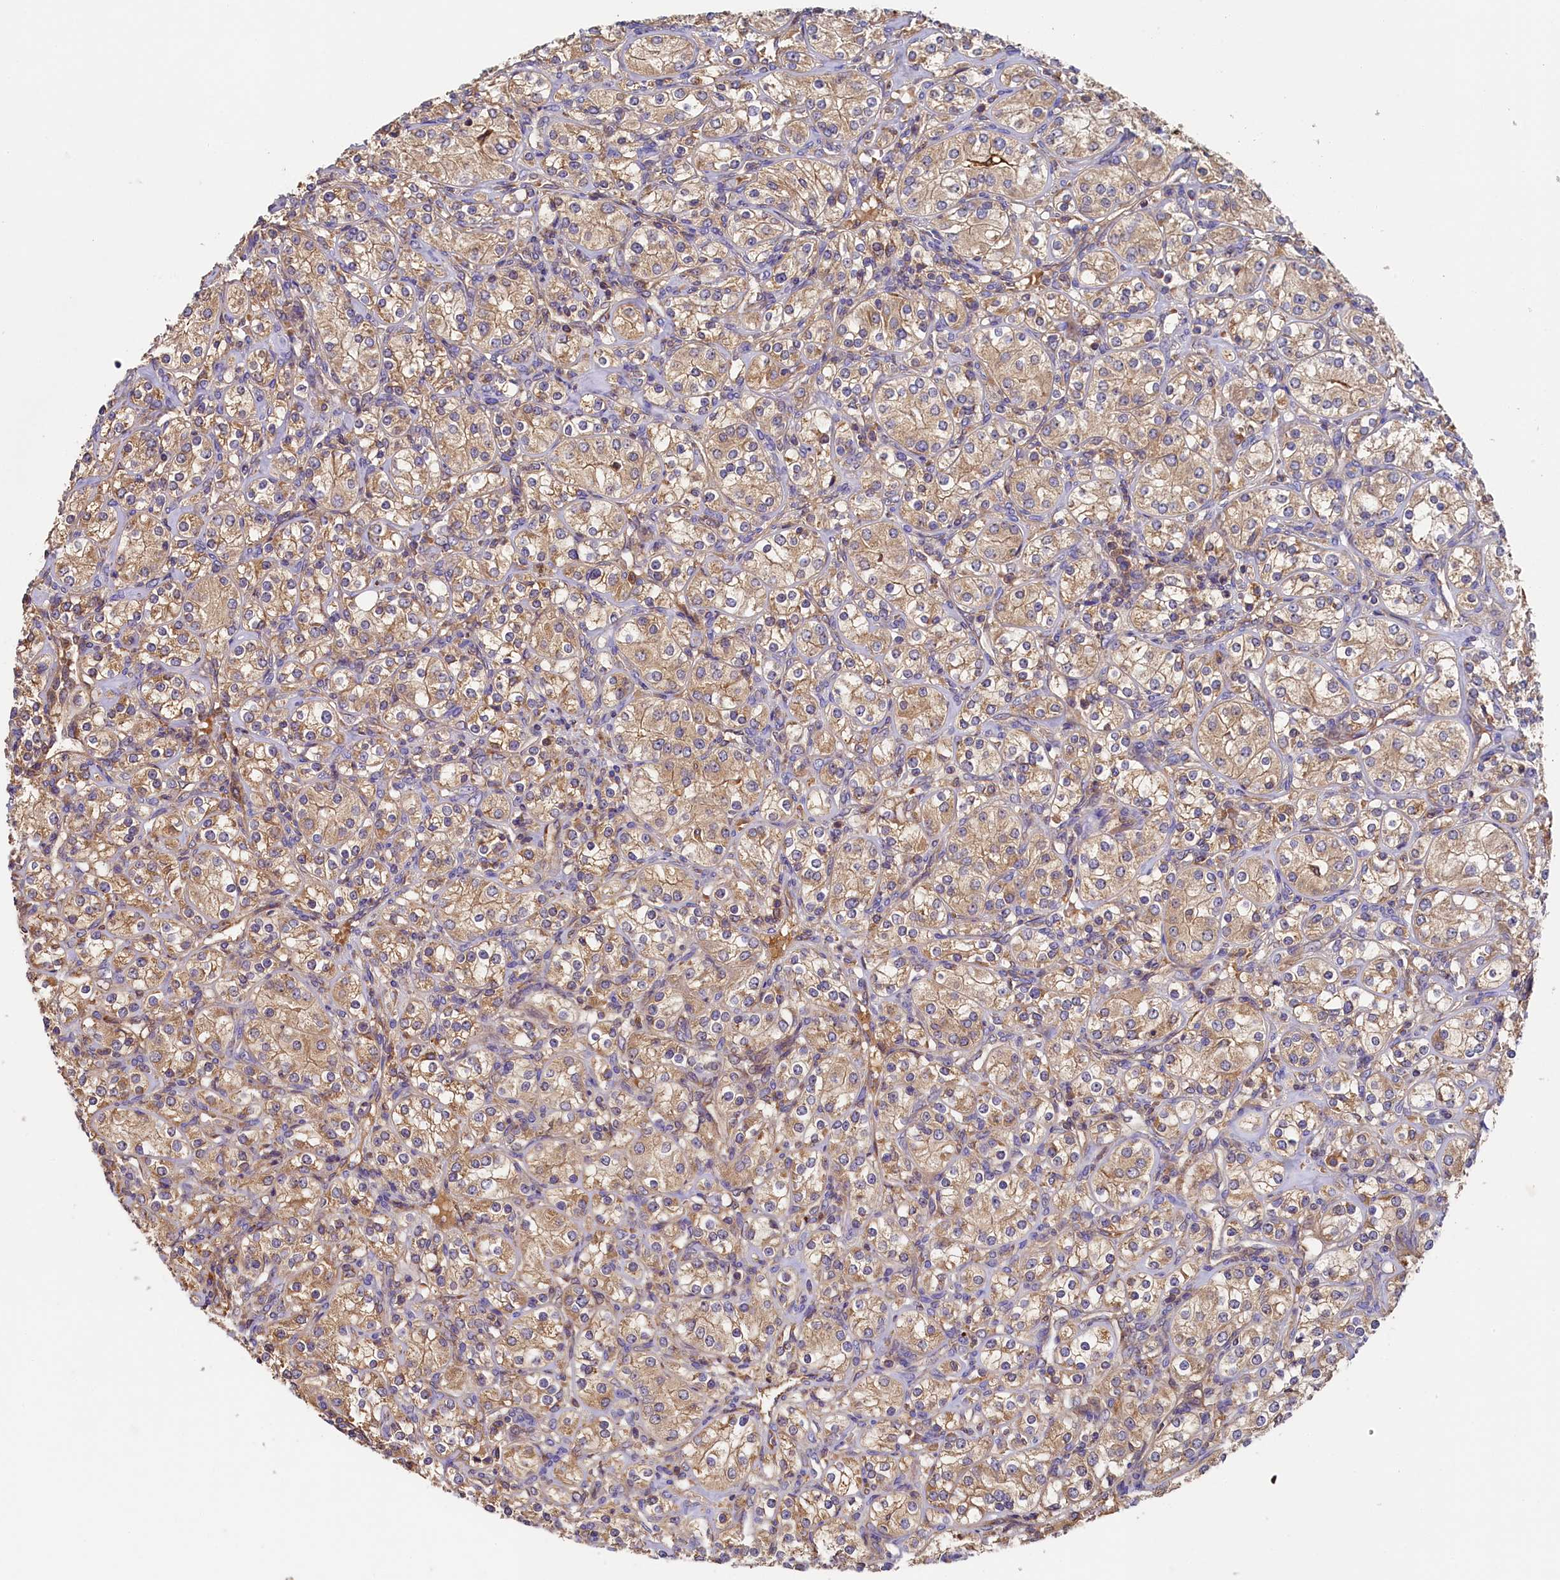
{"staining": {"intensity": "weak", "quantity": ">75%", "location": "cytoplasmic/membranous"}, "tissue": "renal cancer", "cell_type": "Tumor cells", "image_type": "cancer", "snomed": [{"axis": "morphology", "description": "Adenocarcinoma, NOS"}, {"axis": "topography", "description": "Kidney"}], "caption": "An image of human adenocarcinoma (renal) stained for a protein displays weak cytoplasmic/membranous brown staining in tumor cells. Ihc stains the protein of interest in brown and the nuclei are stained blue.", "gene": "SEC31B", "patient": {"sex": "male", "age": 77}}